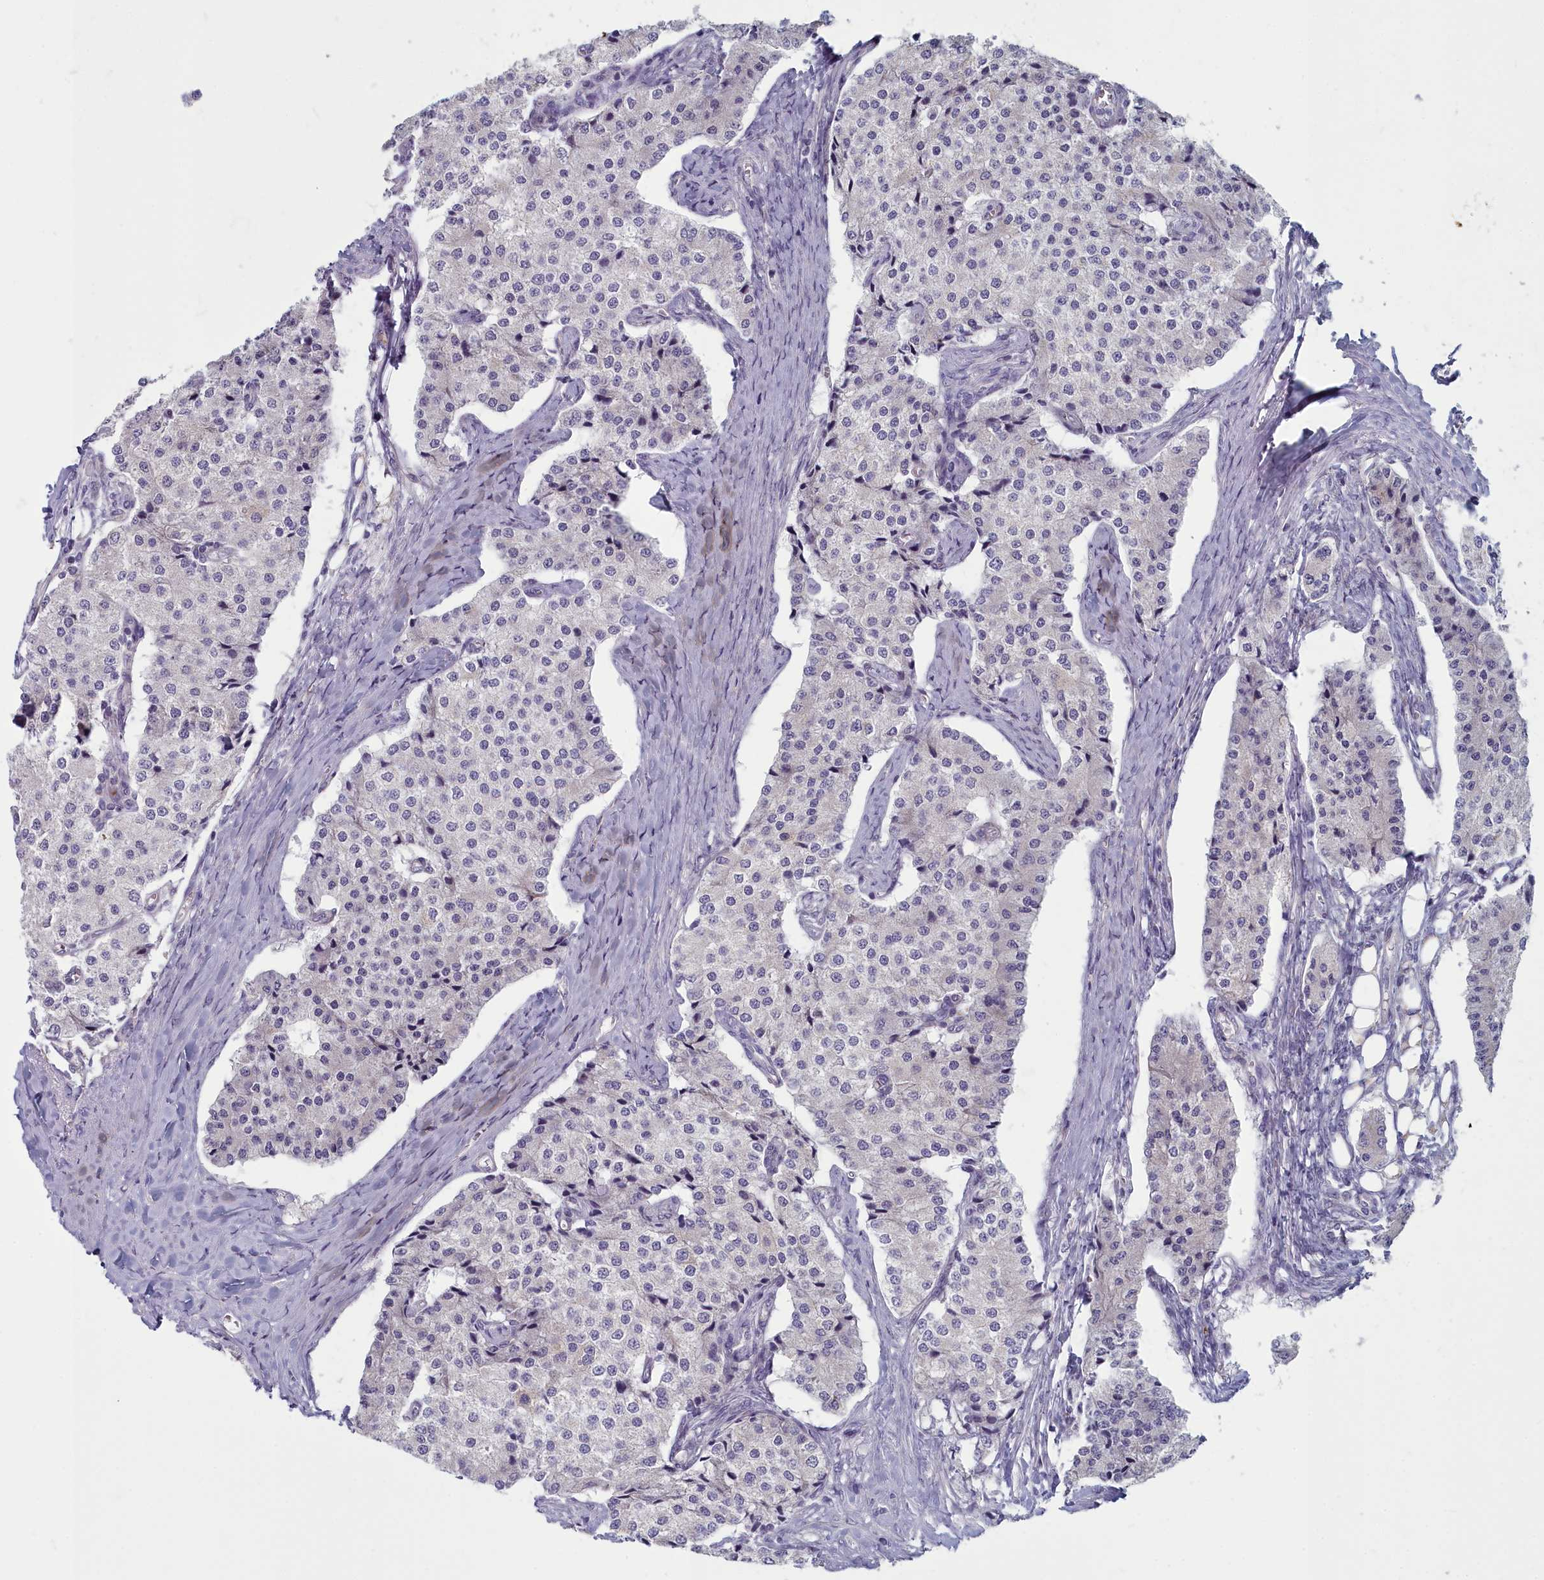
{"staining": {"intensity": "negative", "quantity": "none", "location": "none"}, "tissue": "carcinoid", "cell_type": "Tumor cells", "image_type": "cancer", "snomed": [{"axis": "morphology", "description": "Carcinoid, malignant, NOS"}, {"axis": "topography", "description": "Colon"}], "caption": "Tumor cells show no significant positivity in carcinoid. The staining was performed using DAB (3,3'-diaminobenzidine) to visualize the protein expression in brown, while the nuclei were stained in blue with hematoxylin (Magnification: 20x).", "gene": "INSYN2A", "patient": {"sex": "female", "age": 52}}